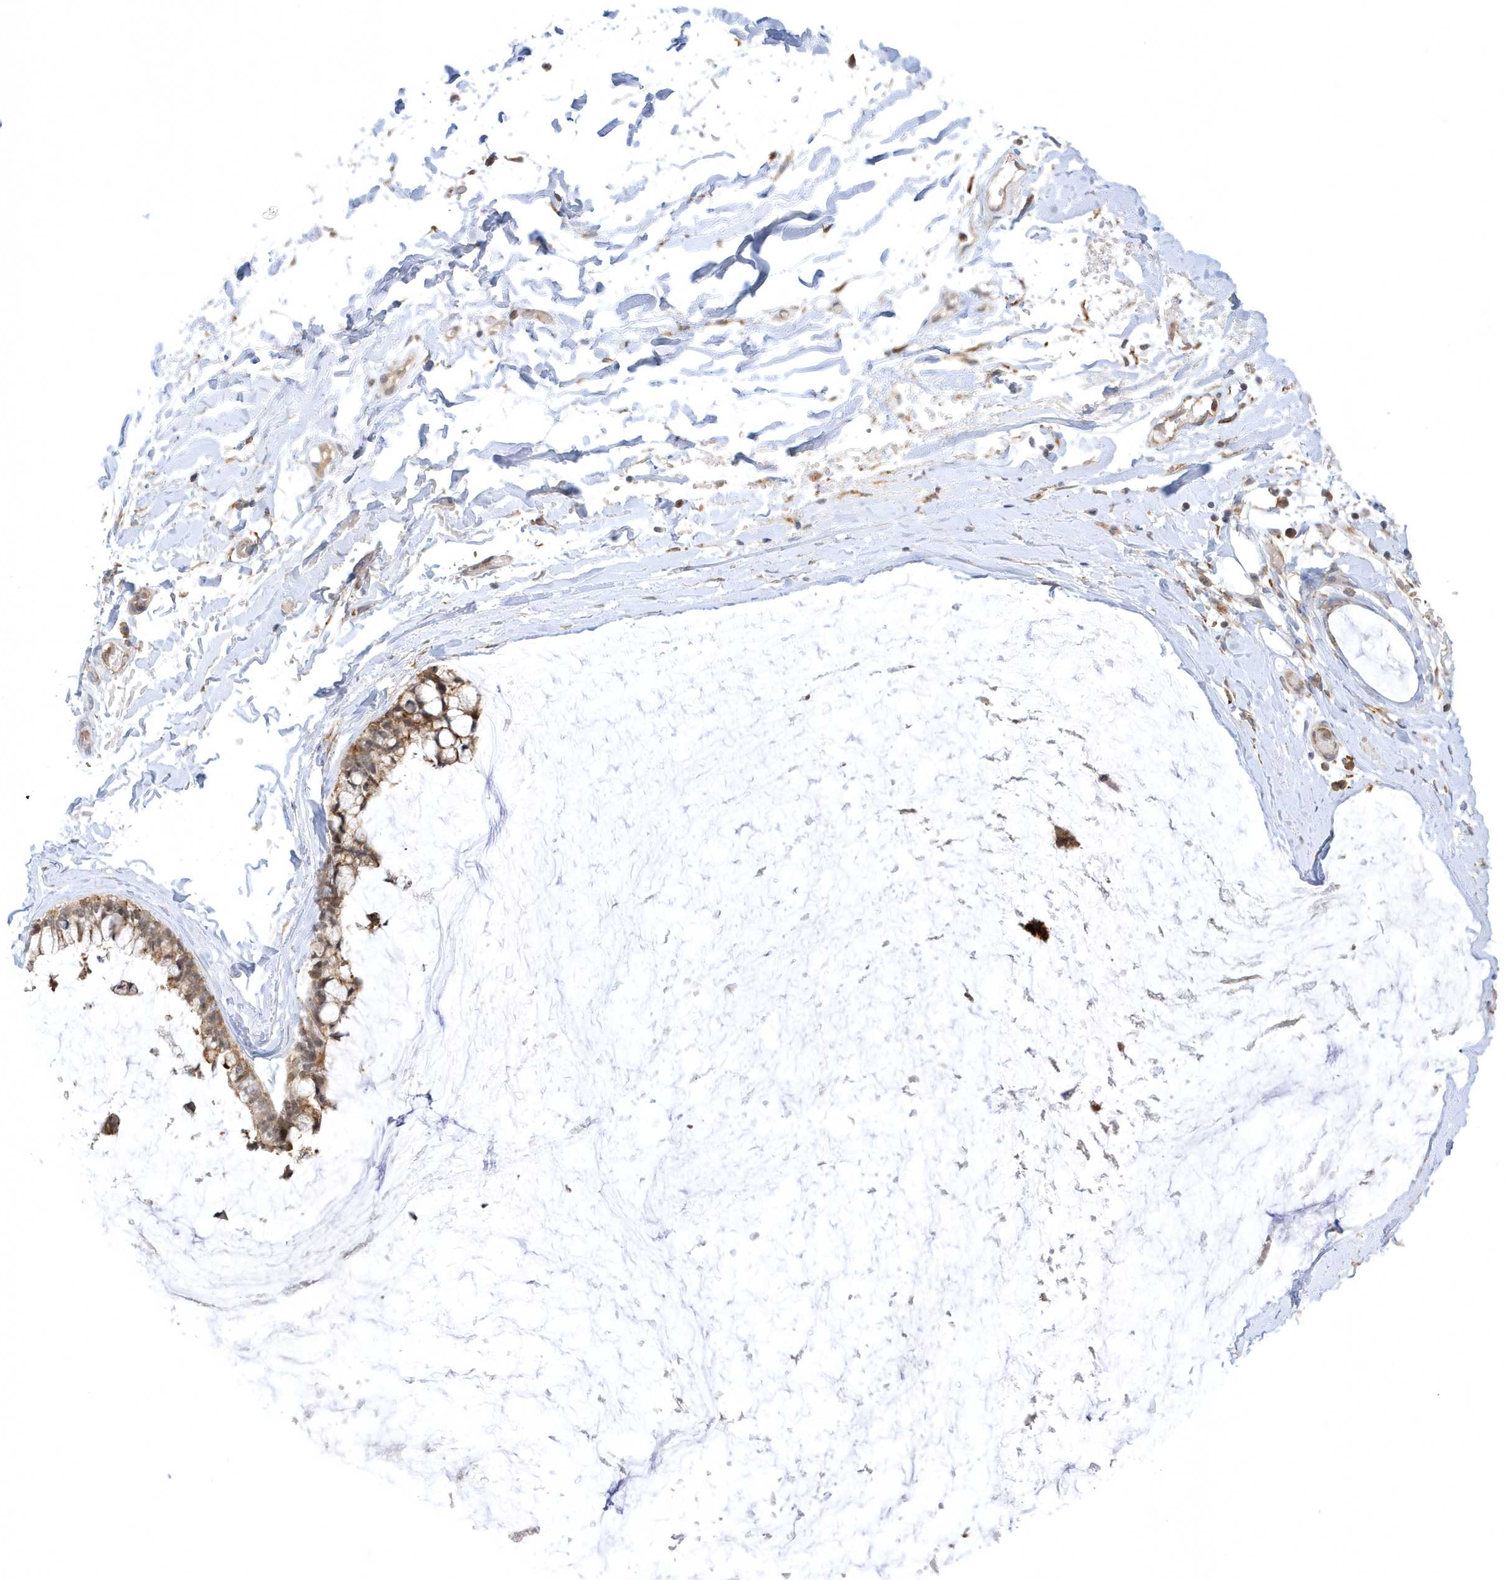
{"staining": {"intensity": "moderate", "quantity": ">75%", "location": "cytoplasmic/membranous"}, "tissue": "ovarian cancer", "cell_type": "Tumor cells", "image_type": "cancer", "snomed": [{"axis": "morphology", "description": "Cystadenocarcinoma, mucinous, NOS"}, {"axis": "topography", "description": "Ovary"}], "caption": "Human ovarian mucinous cystadenocarcinoma stained for a protein (brown) exhibits moderate cytoplasmic/membranous positive staining in approximately >75% of tumor cells.", "gene": "METTL21A", "patient": {"sex": "female", "age": 39}}